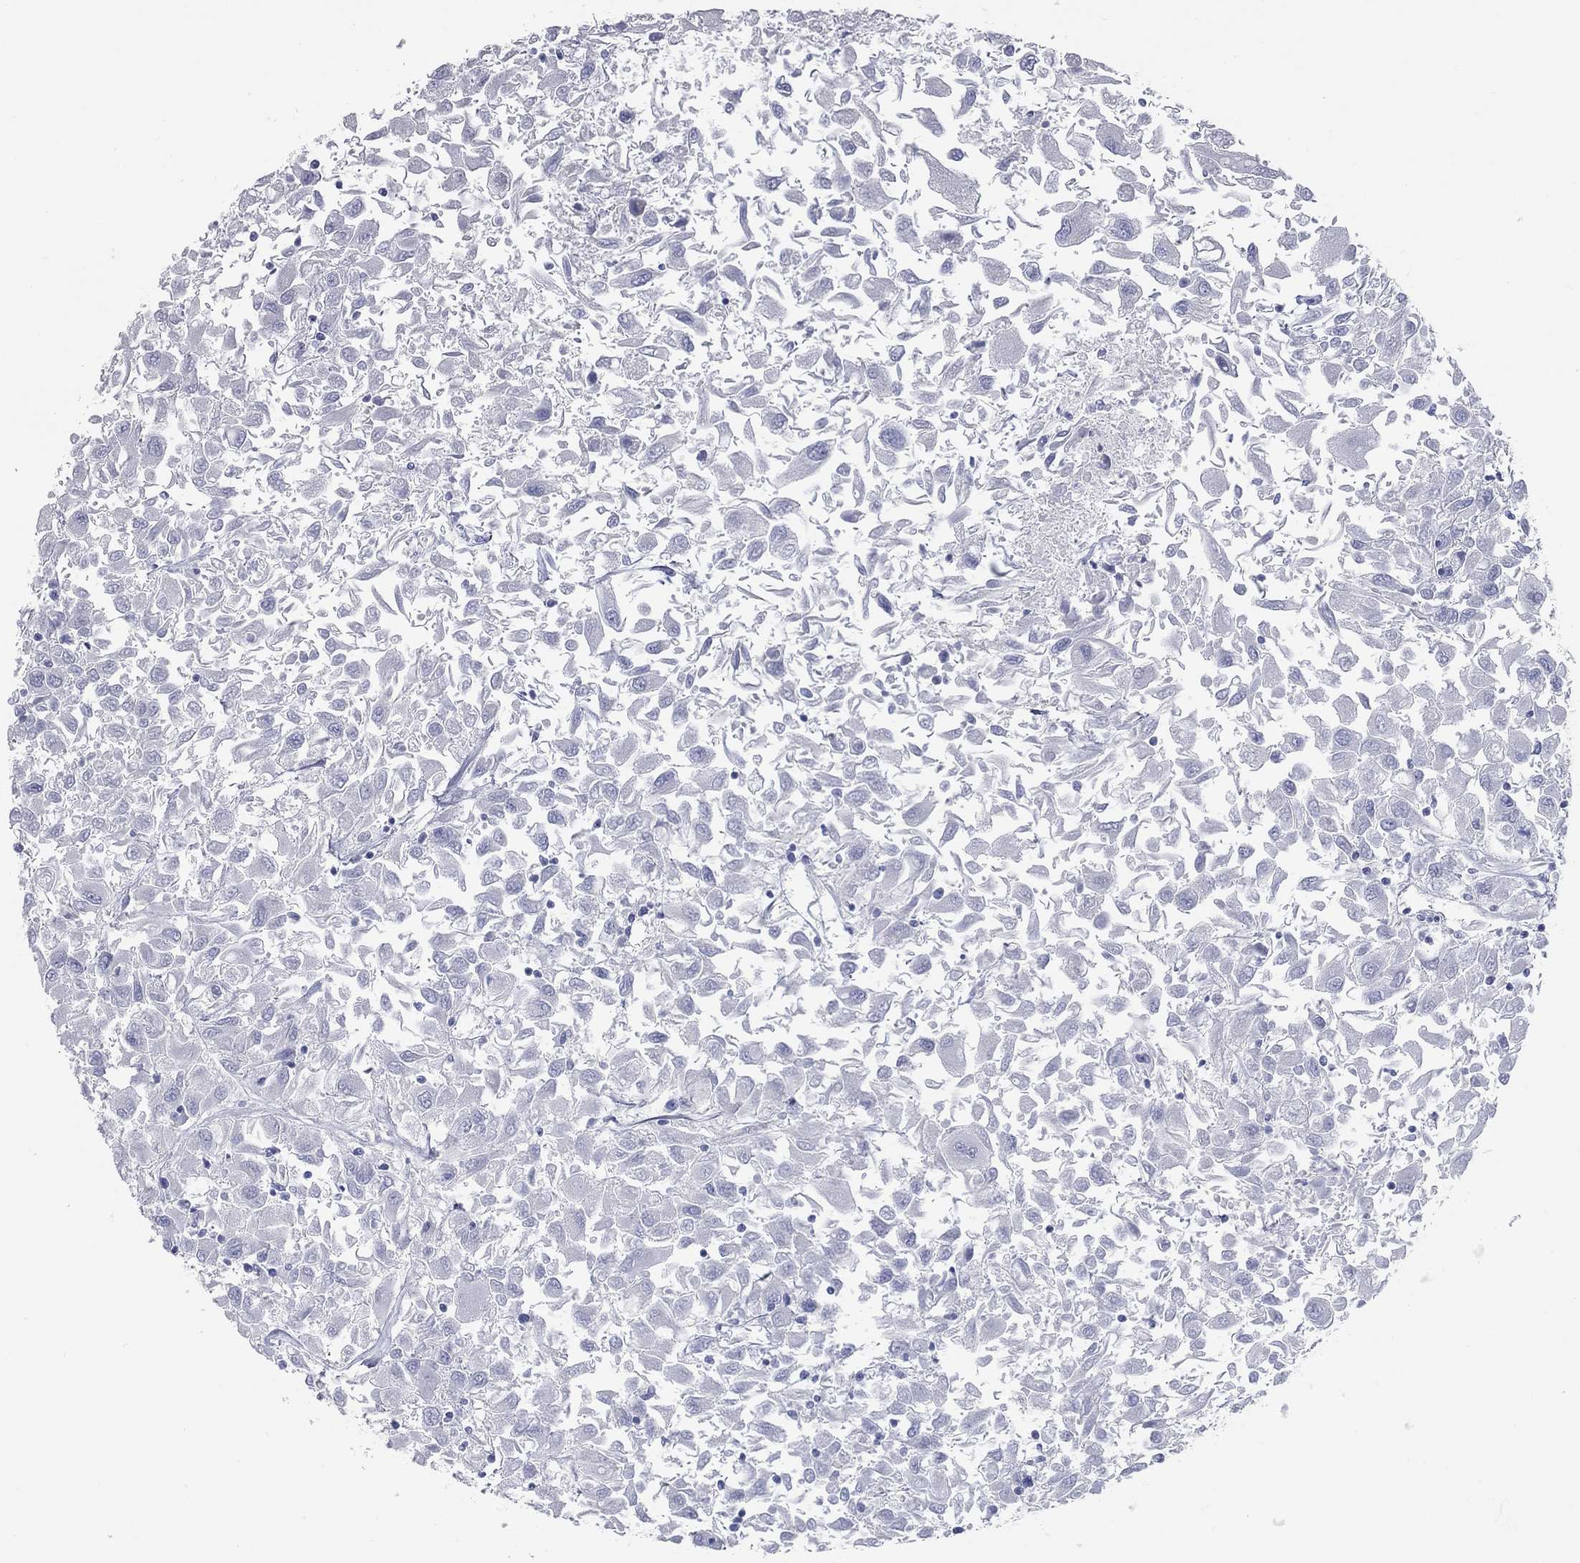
{"staining": {"intensity": "negative", "quantity": "none", "location": "none"}, "tissue": "renal cancer", "cell_type": "Tumor cells", "image_type": "cancer", "snomed": [{"axis": "morphology", "description": "Adenocarcinoma, NOS"}, {"axis": "topography", "description": "Kidney"}], "caption": "The immunohistochemistry histopathology image has no significant staining in tumor cells of renal cancer tissue.", "gene": "KIRREL2", "patient": {"sex": "female", "age": 76}}